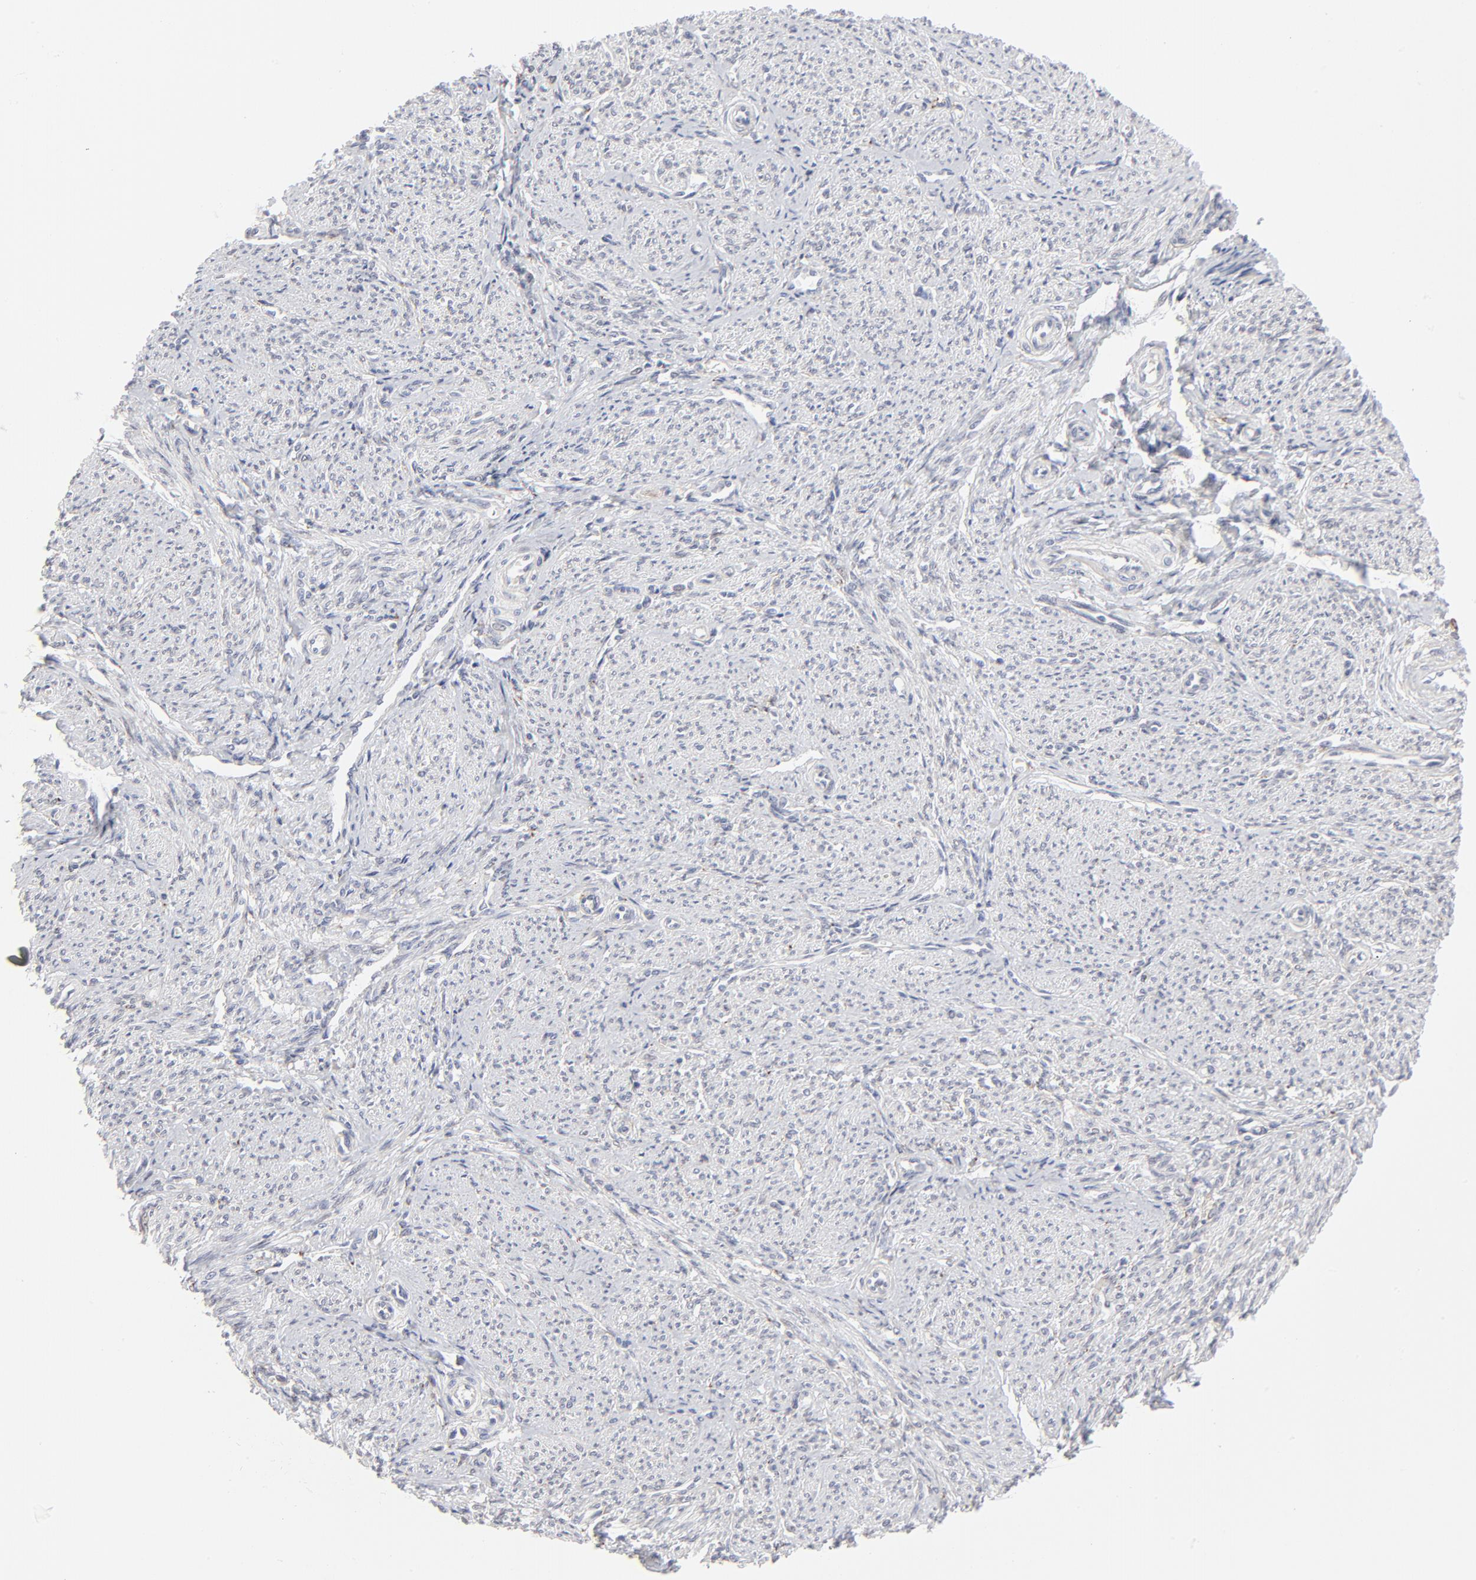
{"staining": {"intensity": "negative", "quantity": "none", "location": "none"}, "tissue": "smooth muscle", "cell_type": "Smooth muscle cells", "image_type": "normal", "snomed": [{"axis": "morphology", "description": "Normal tissue, NOS"}, {"axis": "topography", "description": "Smooth muscle"}], "caption": "Immunohistochemistry of benign human smooth muscle shows no expression in smooth muscle cells. Brightfield microscopy of IHC stained with DAB (brown) and hematoxylin (blue), captured at high magnification.", "gene": "AURKA", "patient": {"sex": "female", "age": 65}}